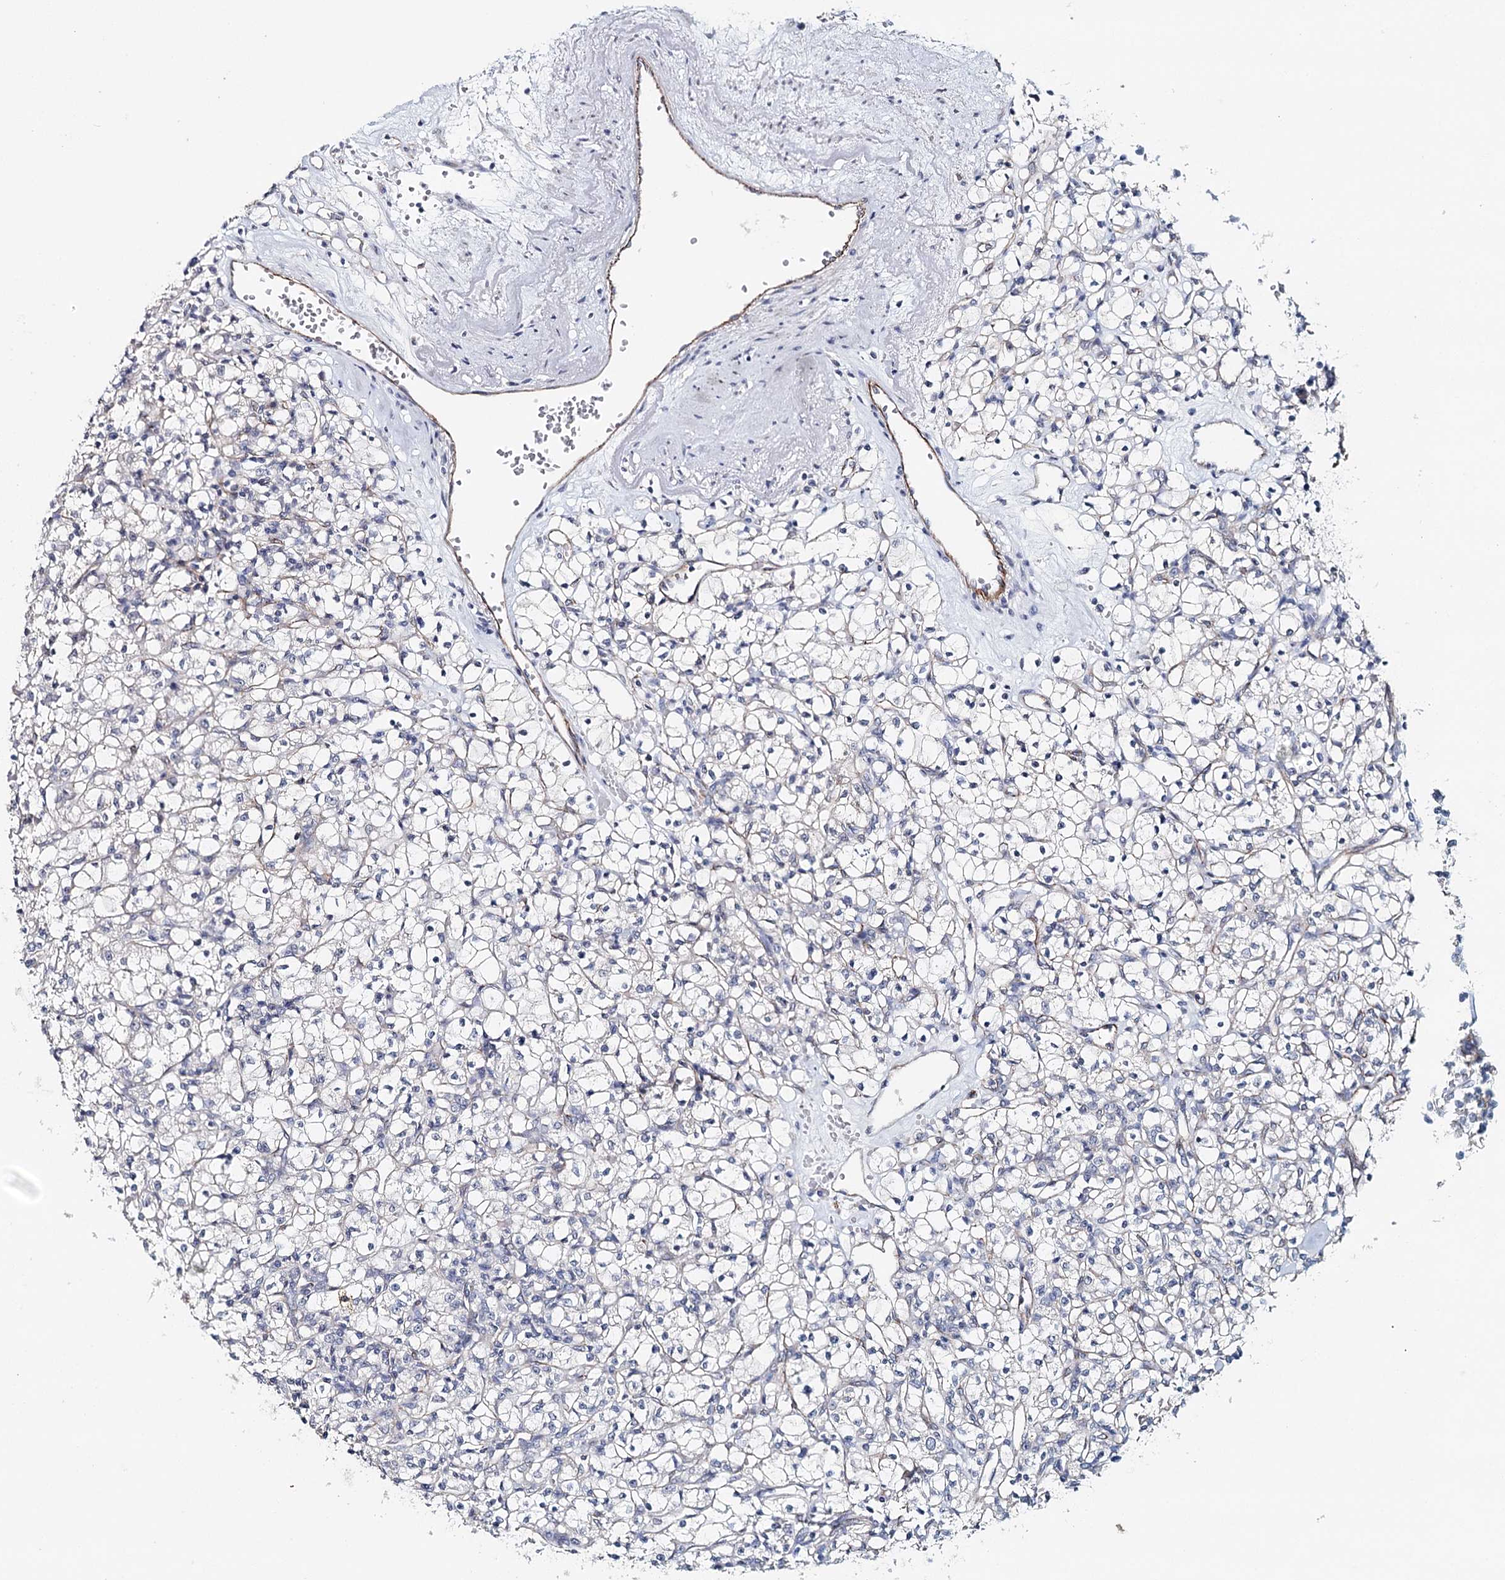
{"staining": {"intensity": "negative", "quantity": "none", "location": "none"}, "tissue": "renal cancer", "cell_type": "Tumor cells", "image_type": "cancer", "snomed": [{"axis": "morphology", "description": "Adenocarcinoma, NOS"}, {"axis": "topography", "description": "Kidney"}], "caption": "Tumor cells are negative for protein expression in human renal cancer (adenocarcinoma).", "gene": "SYNPO", "patient": {"sex": "female", "age": 59}}